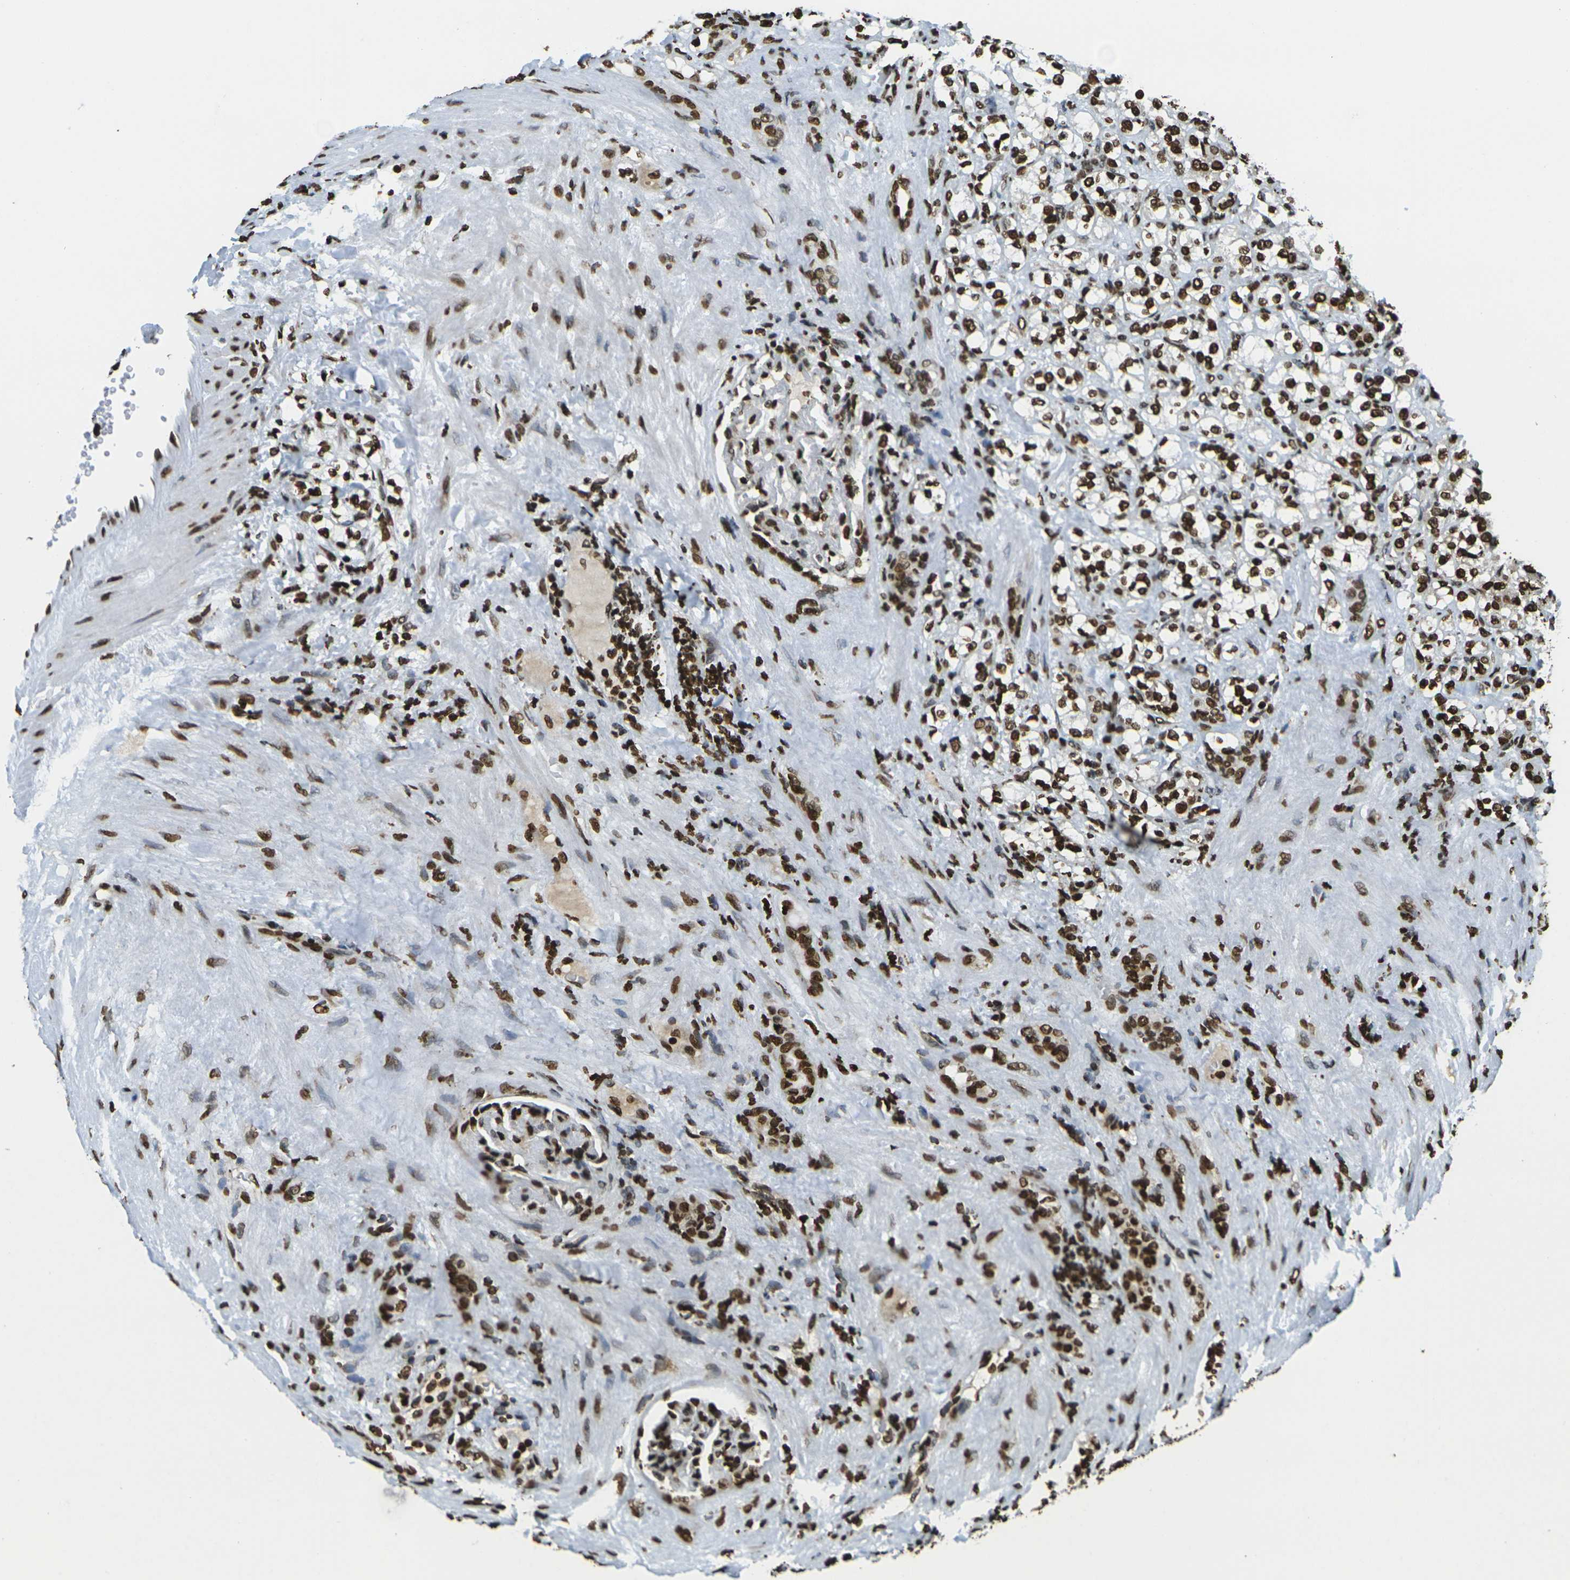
{"staining": {"intensity": "strong", "quantity": ">75%", "location": "nuclear"}, "tissue": "renal cancer", "cell_type": "Tumor cells", "image_type": "cancer", "snomed": [{"axis": "morphology", "description": "Adenocarcinoma, NOS"}, {"axis": "topography", "description": "Kidney"}], "caption": "Immunohistochemistry (IHC) image of neoplastic tissue: adenocarcinoma (renal) stained using IHC exhibits high levels of strong protein expression localized specifically in the nuclear of tumor cells, appearing as a nuclear brown color.", "gene": "H1-2", "patient": {"sex": "male", "age": 61}}